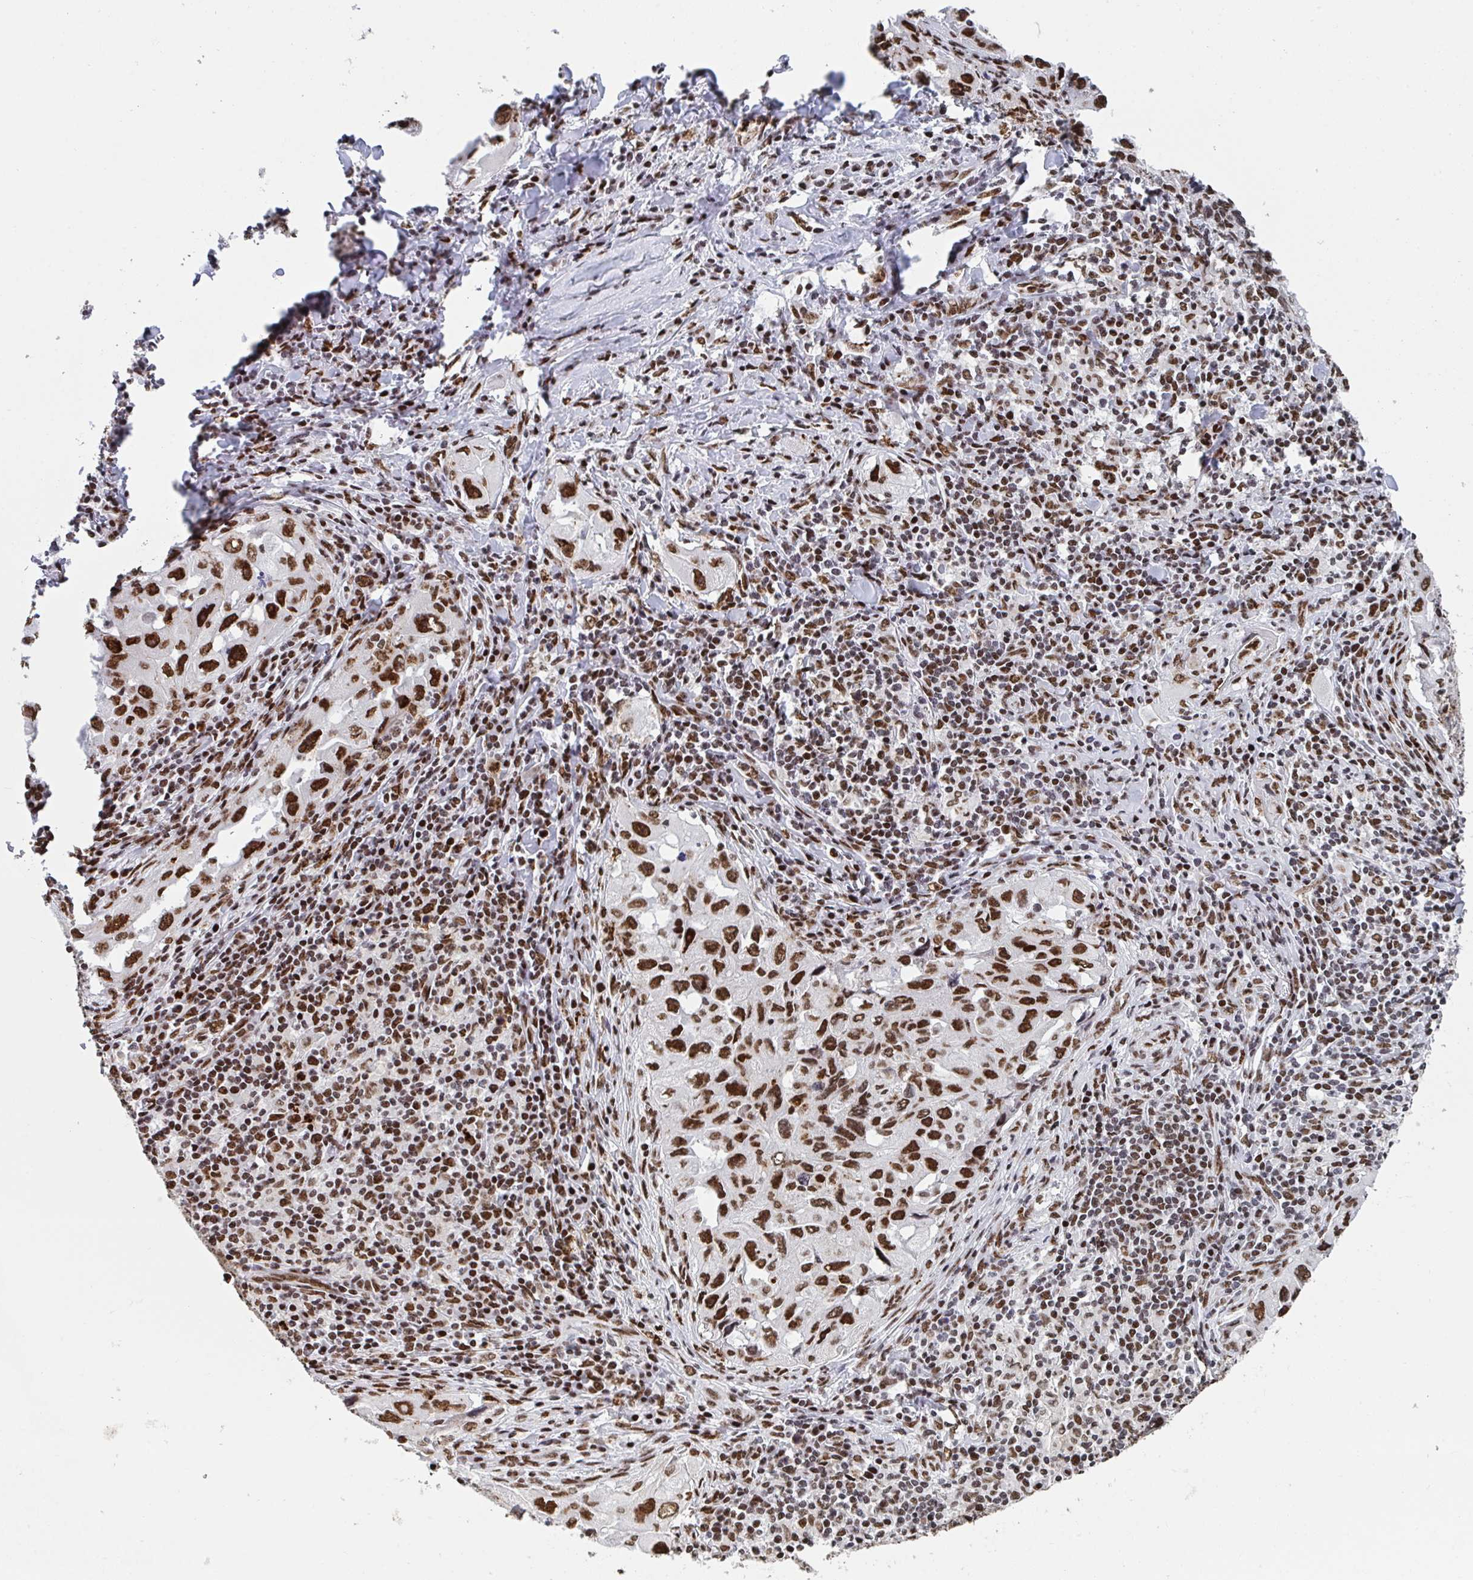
{"staining": {"intensity": "strong", "quantity": ">75%", "location": "nuclear"}, "tissue": "lung cancer", "cell_type": "Tumor cells", "image_type": "cancer", "snomed": [{"axis": "morphology", "description": "Adenocarcinoma, NOS"}, {"axis": "topography", "description": "Lung"}], "caption": "Human lung adenocarcinoma stained for a protein (brown) exhibits strong nuclear positive expression in approximately >75% of tumor cells.", "gene": "ZNF607", "patient": {"sex": "female", "age": 73}}